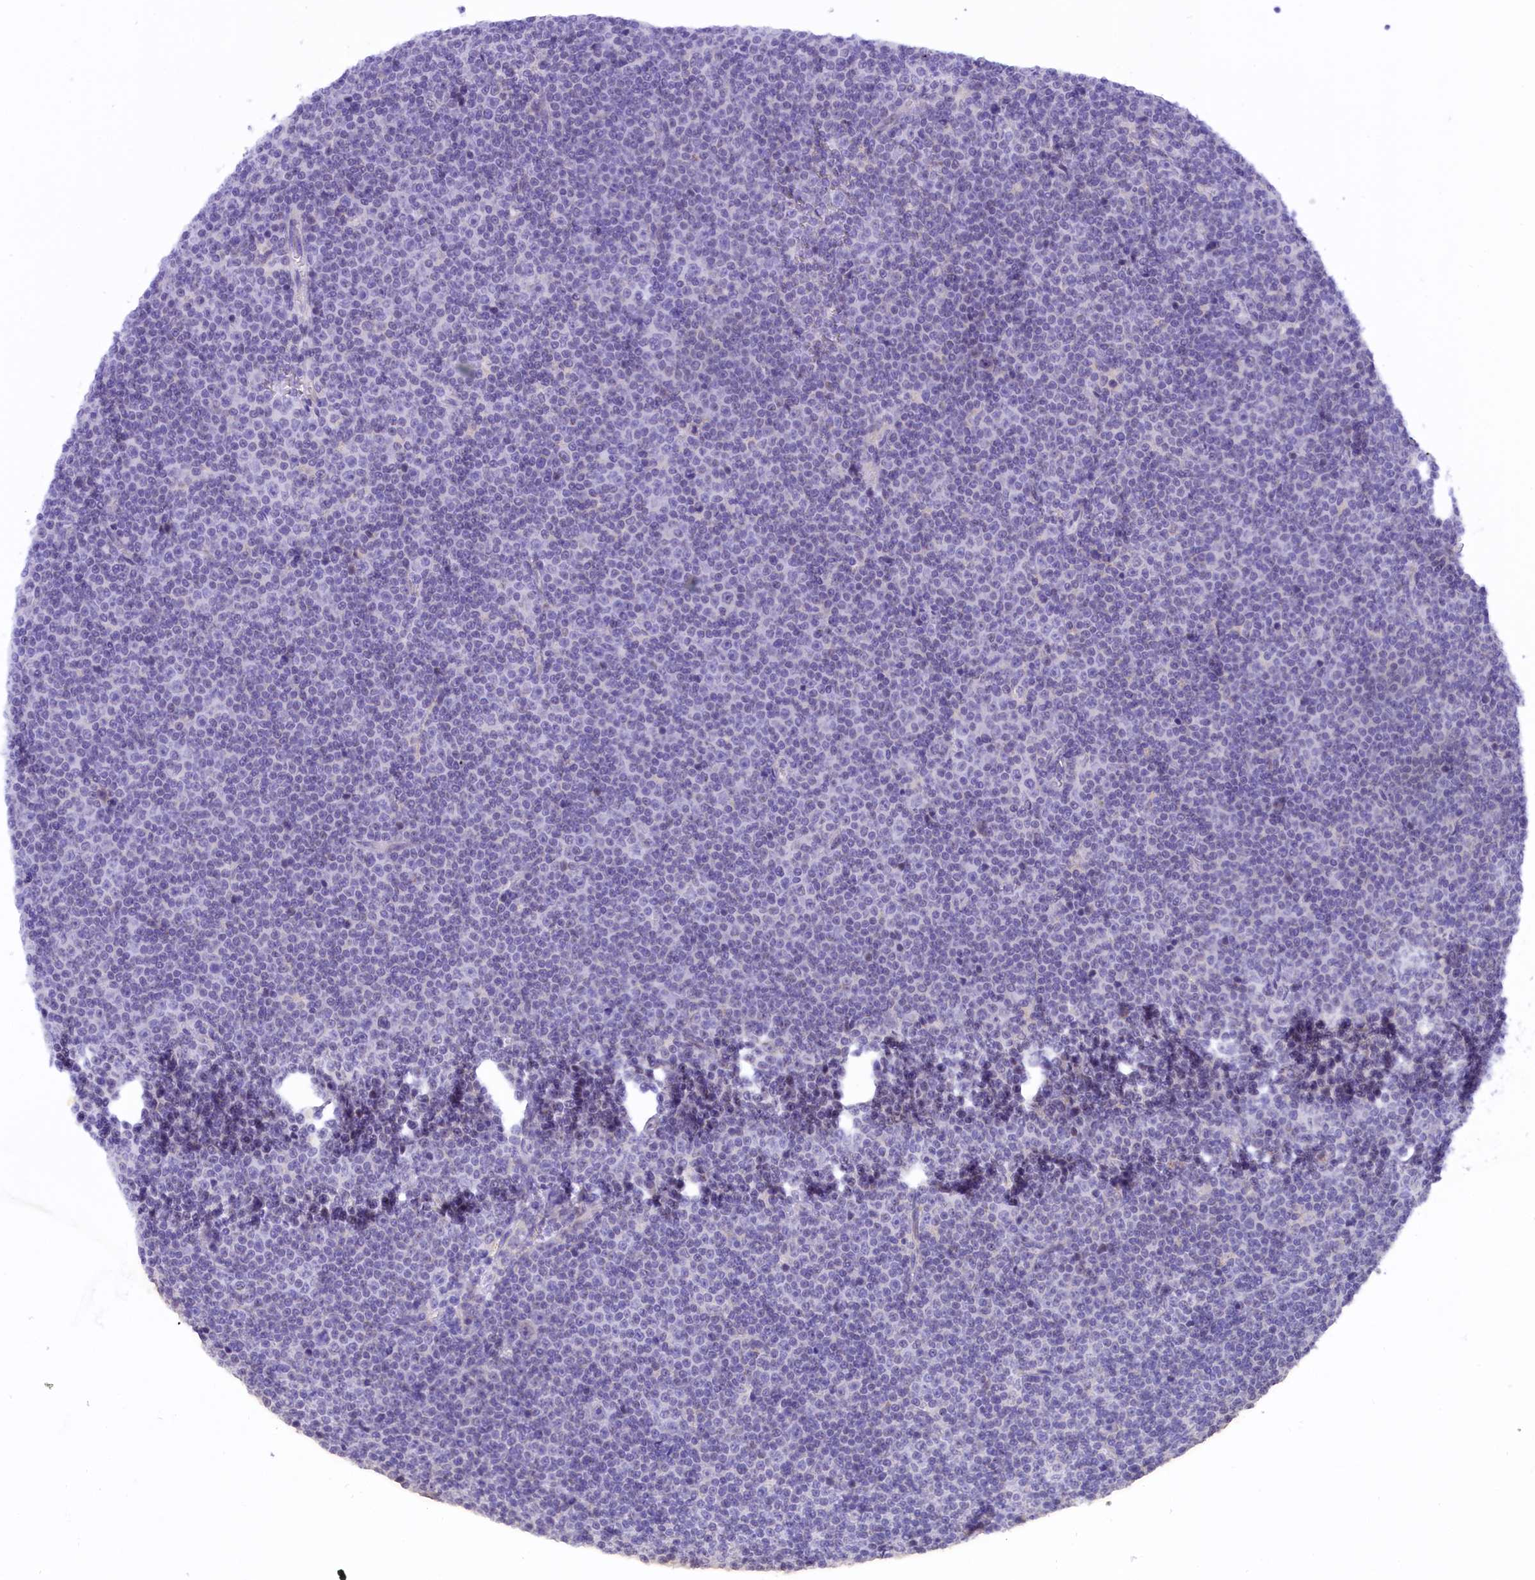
{"staining": {"intensity": "negative", "quantity": "none", "location": "none"}, "tissue": "lymphoma", "cell_type": "Tumor cells", "image_type": "cancer", "snomed": [{"axis": "morphology", "description": "Malignant lymphoma, non-Hodgkin's type, Low grade"}, {"axis": "topography", "description": "Lymph node"}], "caption": "The immunohistochemistry (IHC) histopathology image has no significant positivity in tumor cells of malignant lymphoma, non-Hodgkin's type (low-grade) tissue.", "gene": "COL6A5", "patient": {"sex": "female", "age": 67}}